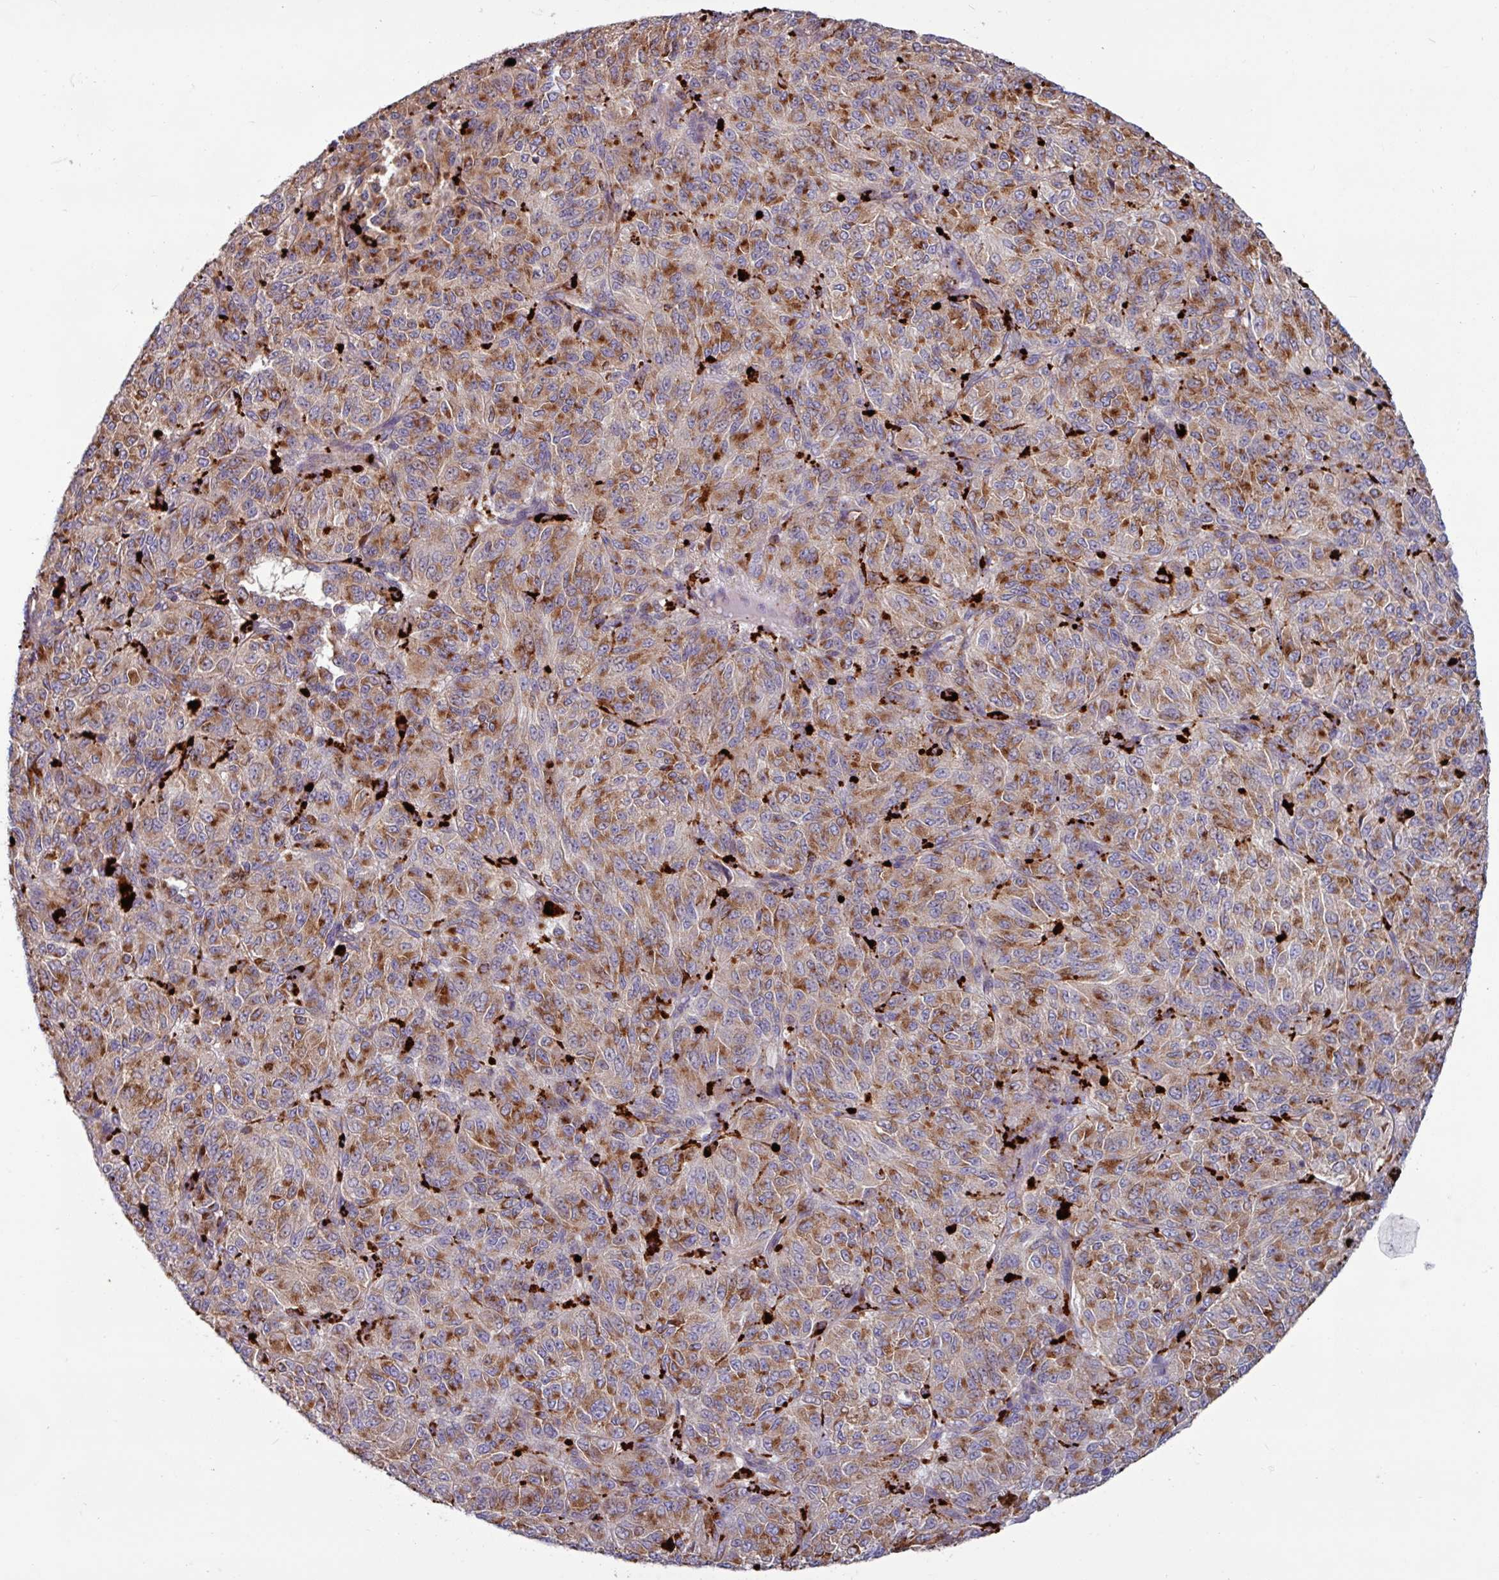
{"staining": {"intensity": "moderate", "quantity": ">75%", "location": "cytoplasmic/membranous"}, "tissue": "melanoma", "cell_type": "Tumor cells", "image_type": "cancer", "snomed": [{"axis": "morphology", "description": "Malignant melanoma, Metastatic site"}, {"axis": "topography", "description": "Brain"}], "caption": "Immunohistochemistry staining of melanoma, which demonstrates medium levels of moderate cytoplasmic/membranous staining in approximately >75% of tumor cells indicating moderate cytoplasmic/membranous protein staining. The staining was performed using DAB (brown) for protein detection and nuclei were counterstained in hematoxylin (blue).", "gene": "AMIGO2", "patient": {"sex": "female", "age": 56}}